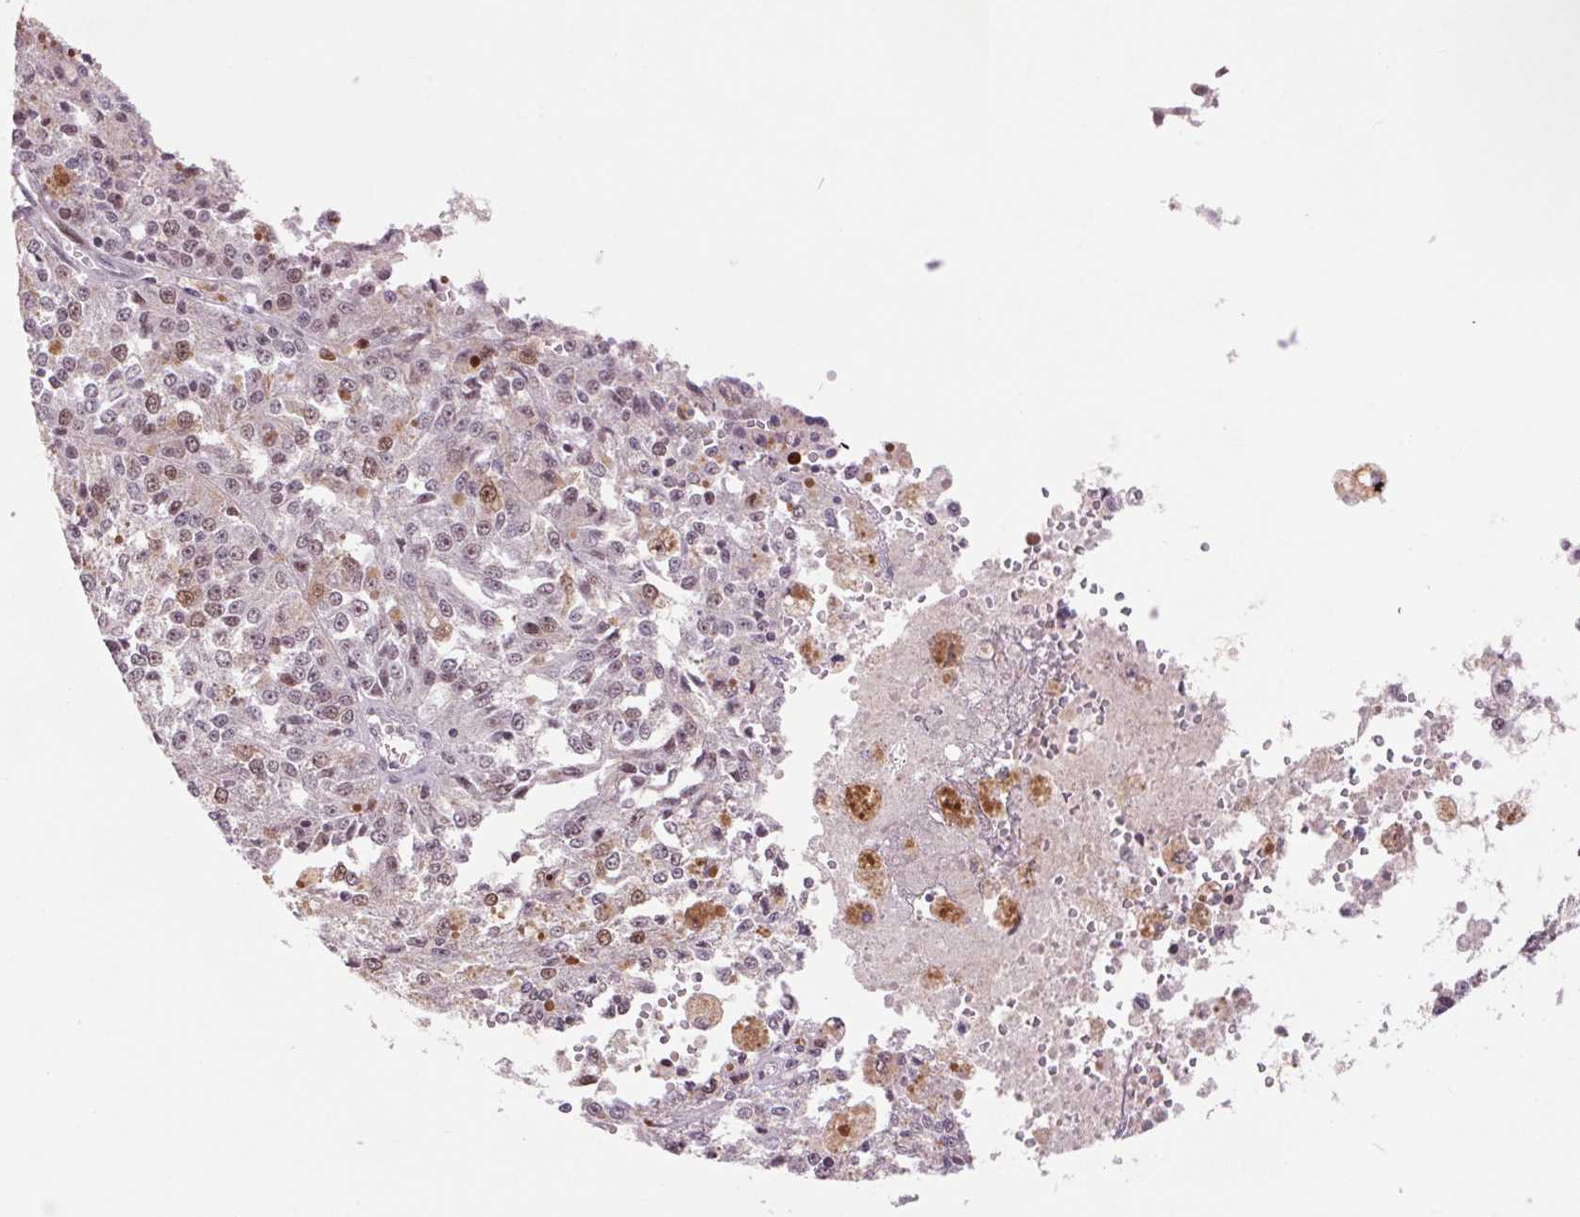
{"staining": {"intensity": "weak", "quantity": "25%-75%", "location": "nuclear"}, "tissue": "melanoma", "cell_type": "Tumor cells", "image_type": "cancer", "snomed": [{"axis": "morphology", "description": "Malignant melanoma, Metastatic site"}, {"axis": "topography", "description": "Lymph node"}], "caption": "Immunohistochemical staining of human malignant melanoma (metastatic site) displays low levels of weak nuclear protein expression in about 25%-75% of tumor cells. (Stains: DAB in brown, nuclei in blue, Microscopy: brightfield microscopy at high magnification).", "gene": "CD2BP2", "patient": {"sex": "female", "age": 64}}